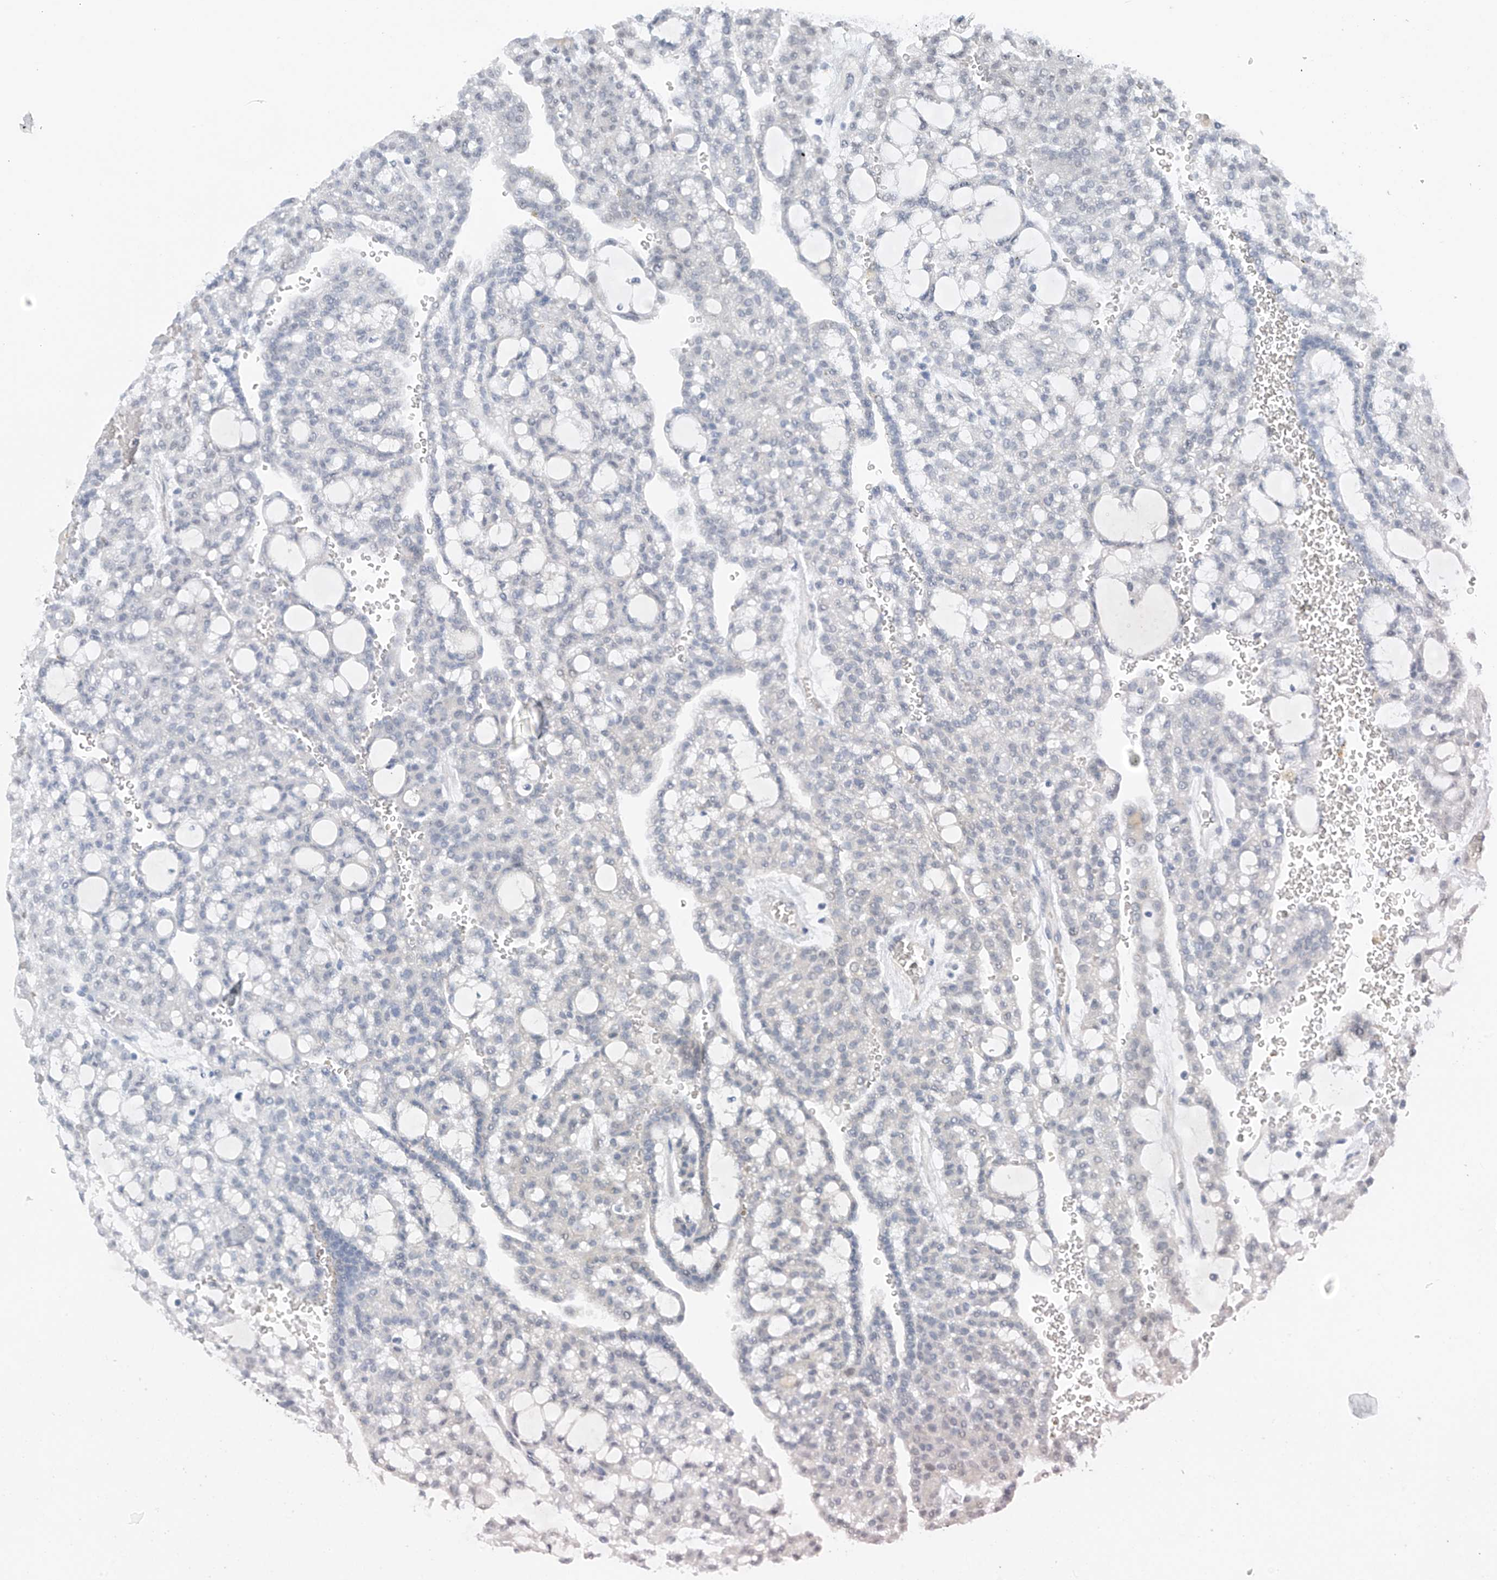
{"staining": {"intensity": "negative", "quantity": "none", "location": "none"}, "tissue": "renal cancer", "cell_type": "Tumor cells", "image_type": "cancer", "snomed": [{"axis": "morphology", "description": "Adenocarcinoma, NOS"}, {"axis": "topography", "description": "Kidney"}], "caption": "This is an IHC micrograph of adenocarcinoma (renal). There is no staining in tumor cells.", "gene": "CYP4V2", "patient": {"sex": "male", "age": 63}}